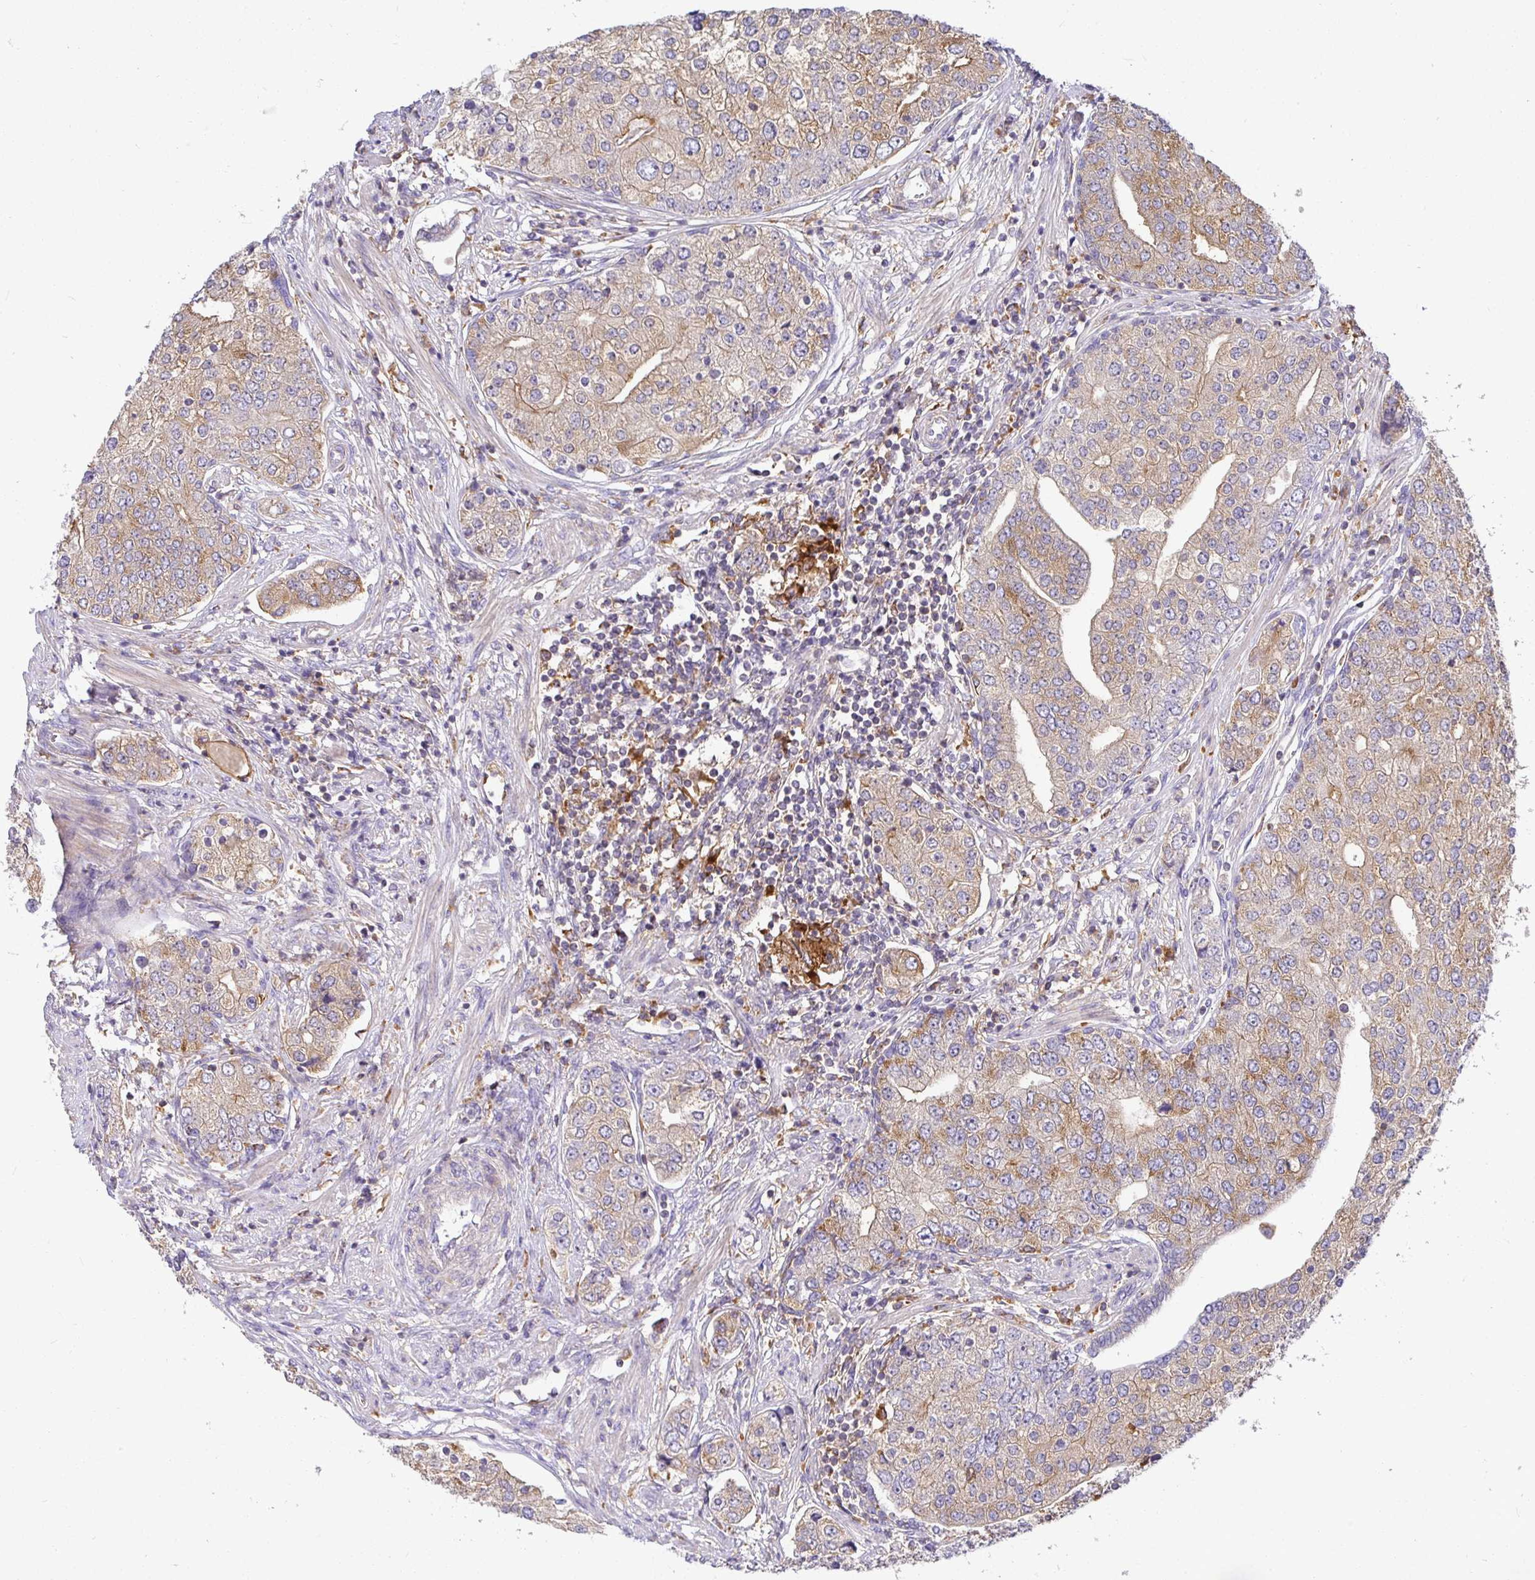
{"staining": {"intensity": "weak", "quantity": "25%-75%", "location": "cytoplasmic/membranous"}, "tissue": "prostate cancer", "cell_type": "Tumor cells", "image_type": "cancer", "snomed": [{"axis": "morphology", "description": "Adenocarcinoma, High grade"}, {"axis": "topography", "description": "Prostate"}], "caption": "High-grade adenocarcinoma (prostate) stained with a brown dye demonstrates weak cytoplasmic/membranous positive positivity in approximately 25%-75% of tumor cells.", "gene": "ATP6V1F", "patient": {"sex": "male", "age": 60}}